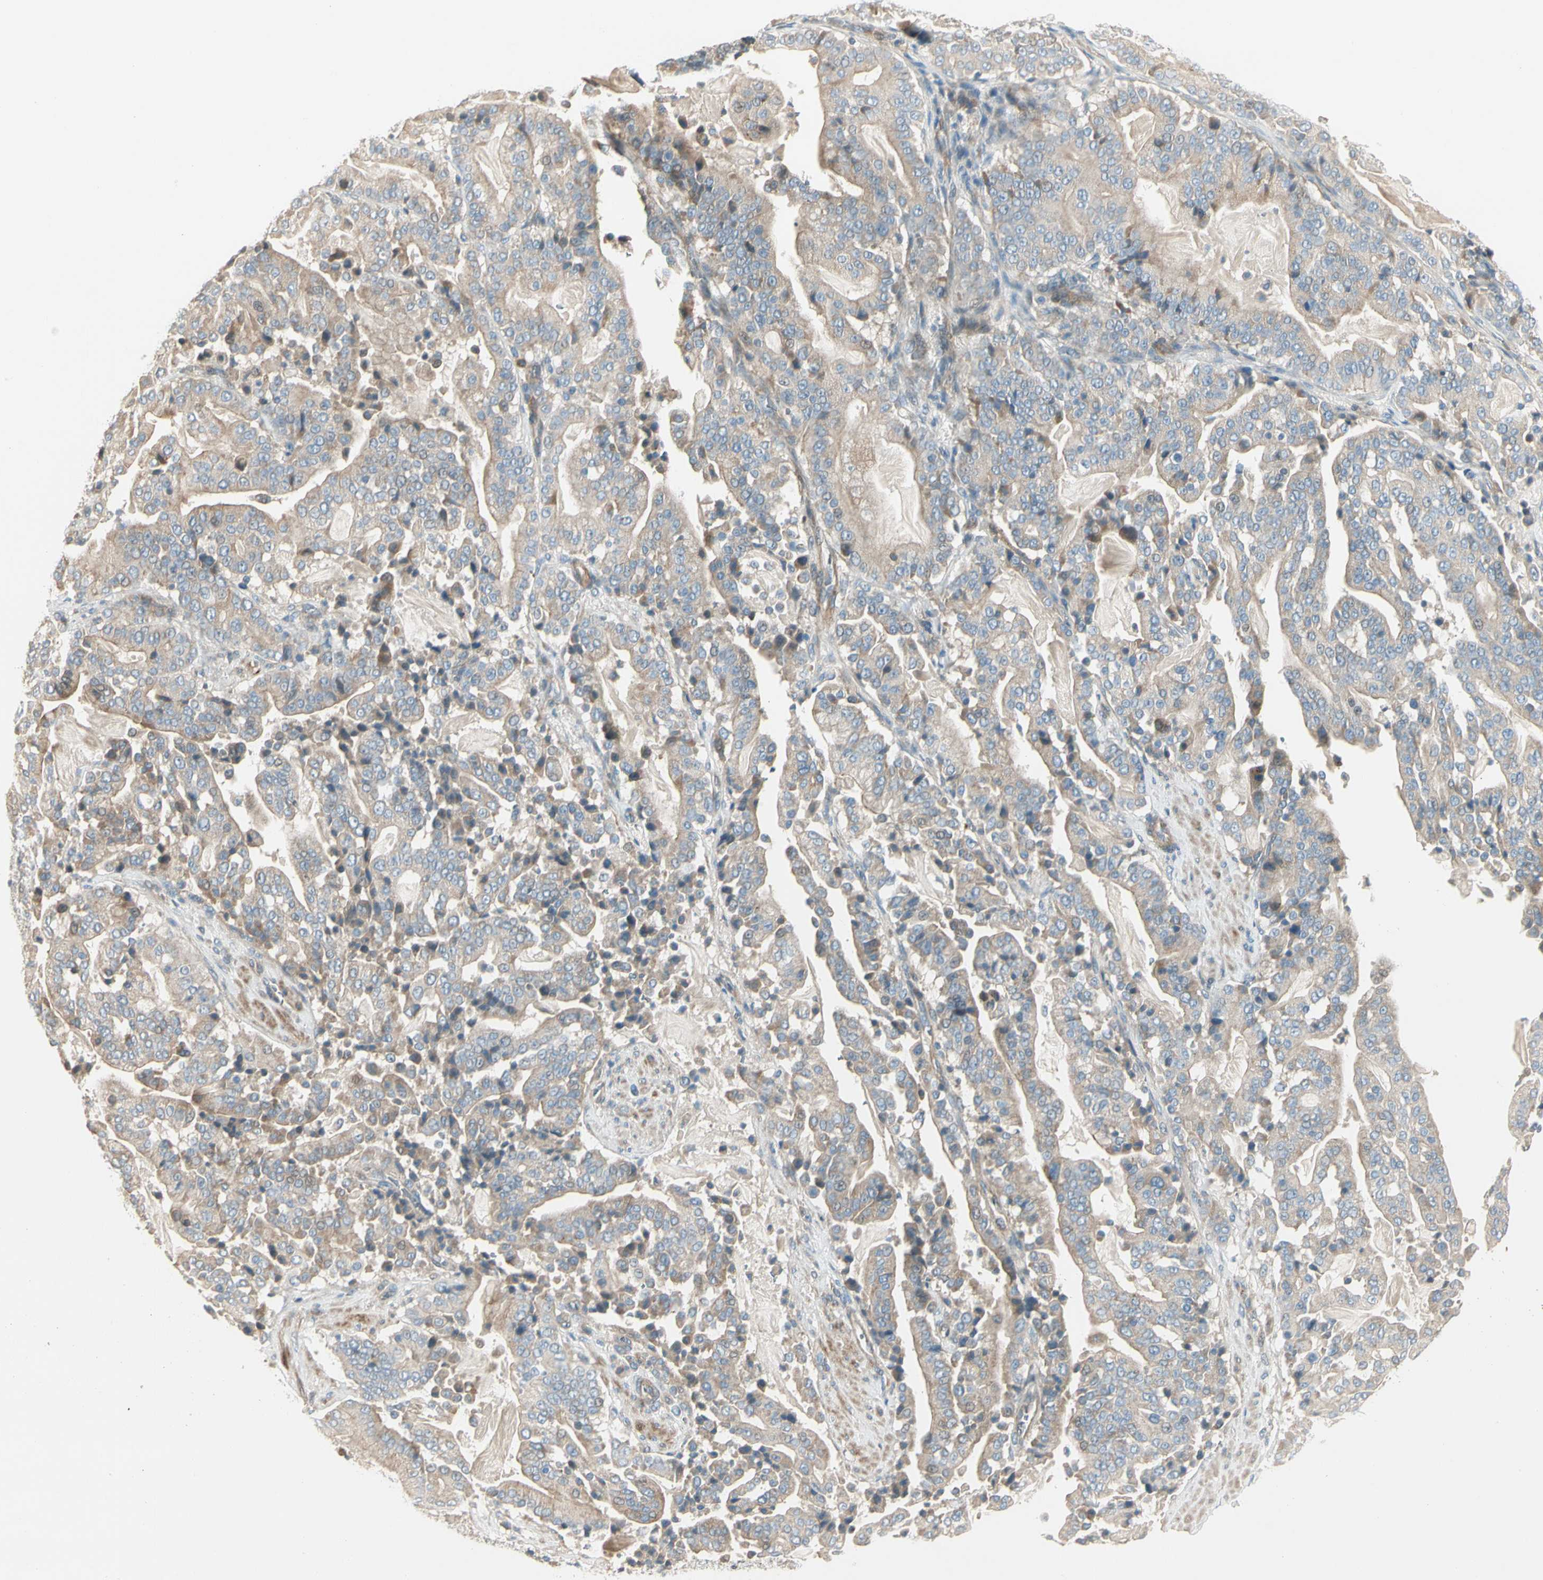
{"staining": {"intensity": "moderate", "quantity": ">75%", "location": "cytoplasmic/membranous"}, "tissue": "pancreatic cancer", "cell_type": "Tumor cells", "image_type": "cancer", "snomed": [{"axis": "morphology", "description": "Adenocarcinoma, NOS"}, {"axis": "topography", "description": "Pancreas"}], "caption": "Brown immunohistochemical staining in pancreatic adenocarcinoma demonstrates moderate cytoplasmic/membranous staining in approximately >75% of tumor cells. Nuclei are stained in blue.", "gene": "ADGRA3", "patient": {"sex": "male", "age": 63}}